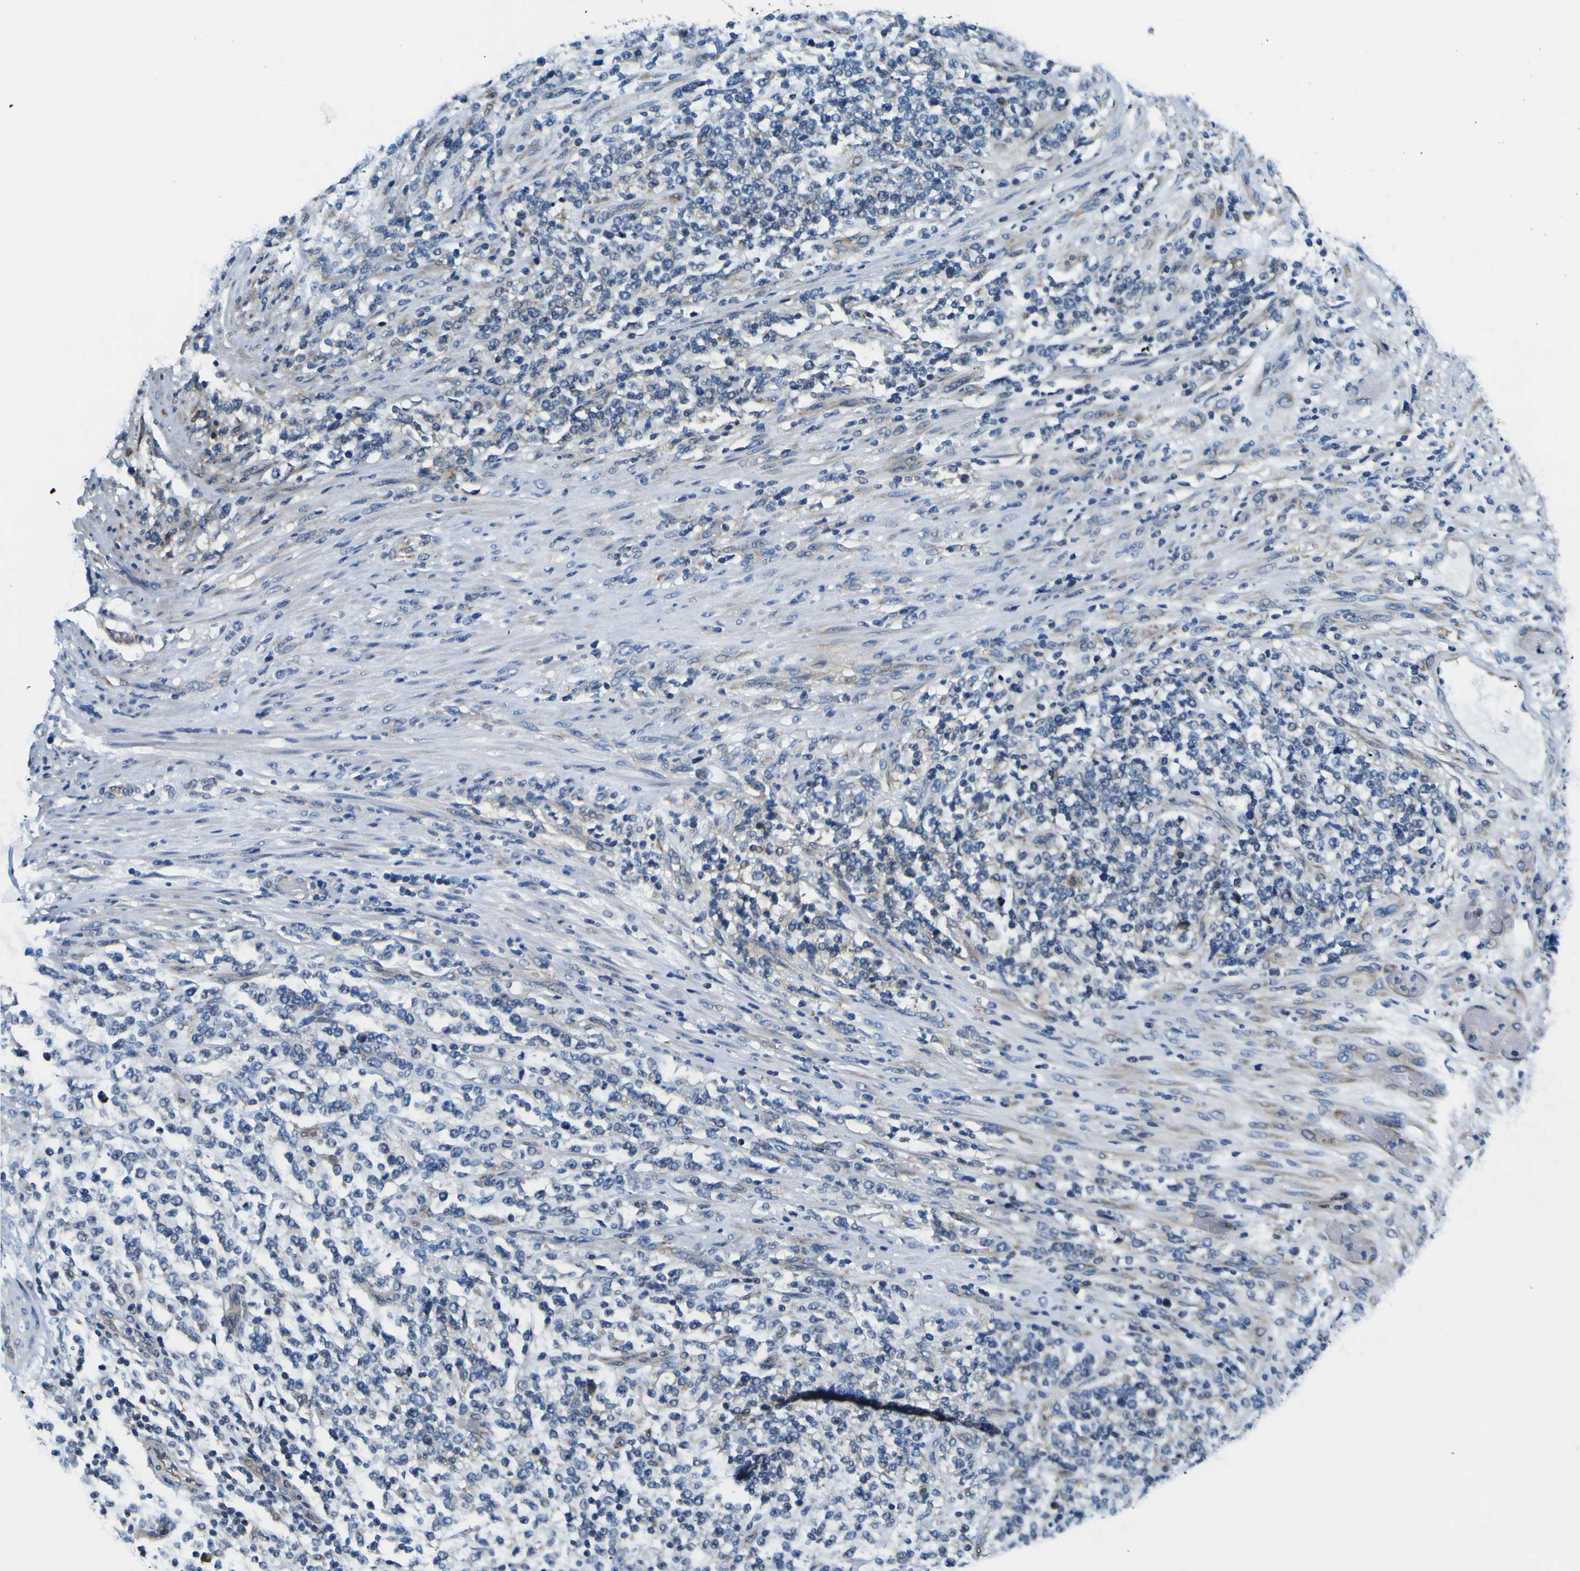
{"staining": {"intensity": "weak", "quantity": "<25%", "location": "cytoplasmic/membranous"}, "tissue": "lymphoma", "cell_type": "Tumor cells", "image_type": "cancer", "snomed": [{"axis": "morphology", "description": "Malignant lymphoma, non-Hodgkin's type, High grade"}, {"axis": "topography", "description": "Soft tissue"}], "caption": "Immunohistochemistry histopathology image of lymphoma stained for a protein (brown), which demonstrates no staining in tumor cells.", "gene": "NLRP3", "patient": {"sex": "male", "age": 18}}